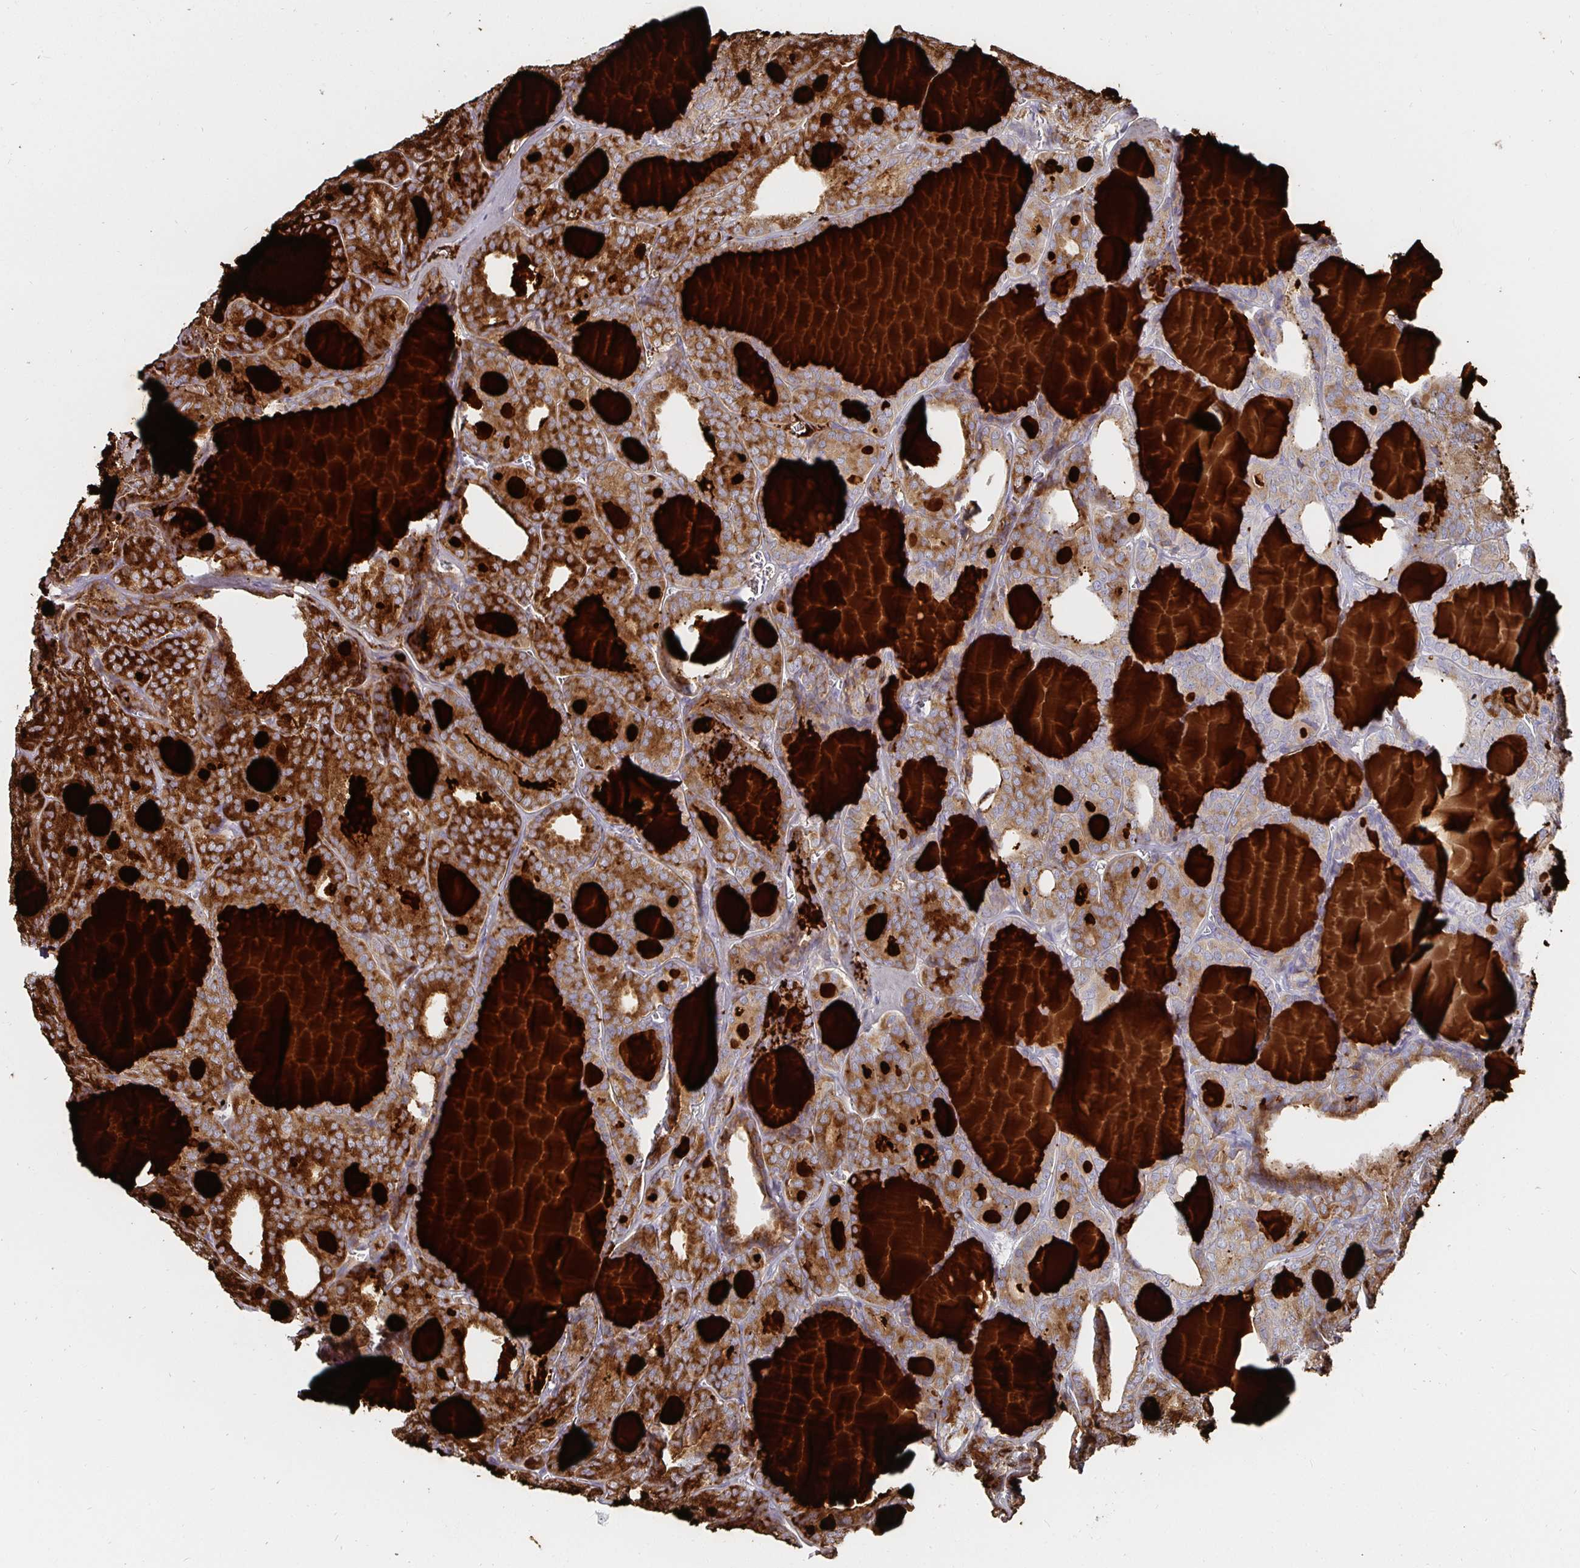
{"staining": {"intensity": "strong", "quantity": "25%-75%", "location": "cytoplasmic/membranous"}, "tissue": "thyroid cancer", "cell_type": "Tumor cells", "image_type": "cancer", "snomed": [{"axis": "morphology", "description": "Follicular adenoma carcinoma, NOS"}, {"axis": "topography", "description": "Thyroid gland"}], "caption": "DAB (3,3'-diaminobenzidine) immunohistochemical staining of thyroid cancer shows strong cytoplasmic/membranous protein positivity in about 25%-75% of tumor cells.", "gene": "GJA4", "patient": {"sex": "male", "age": 74}}